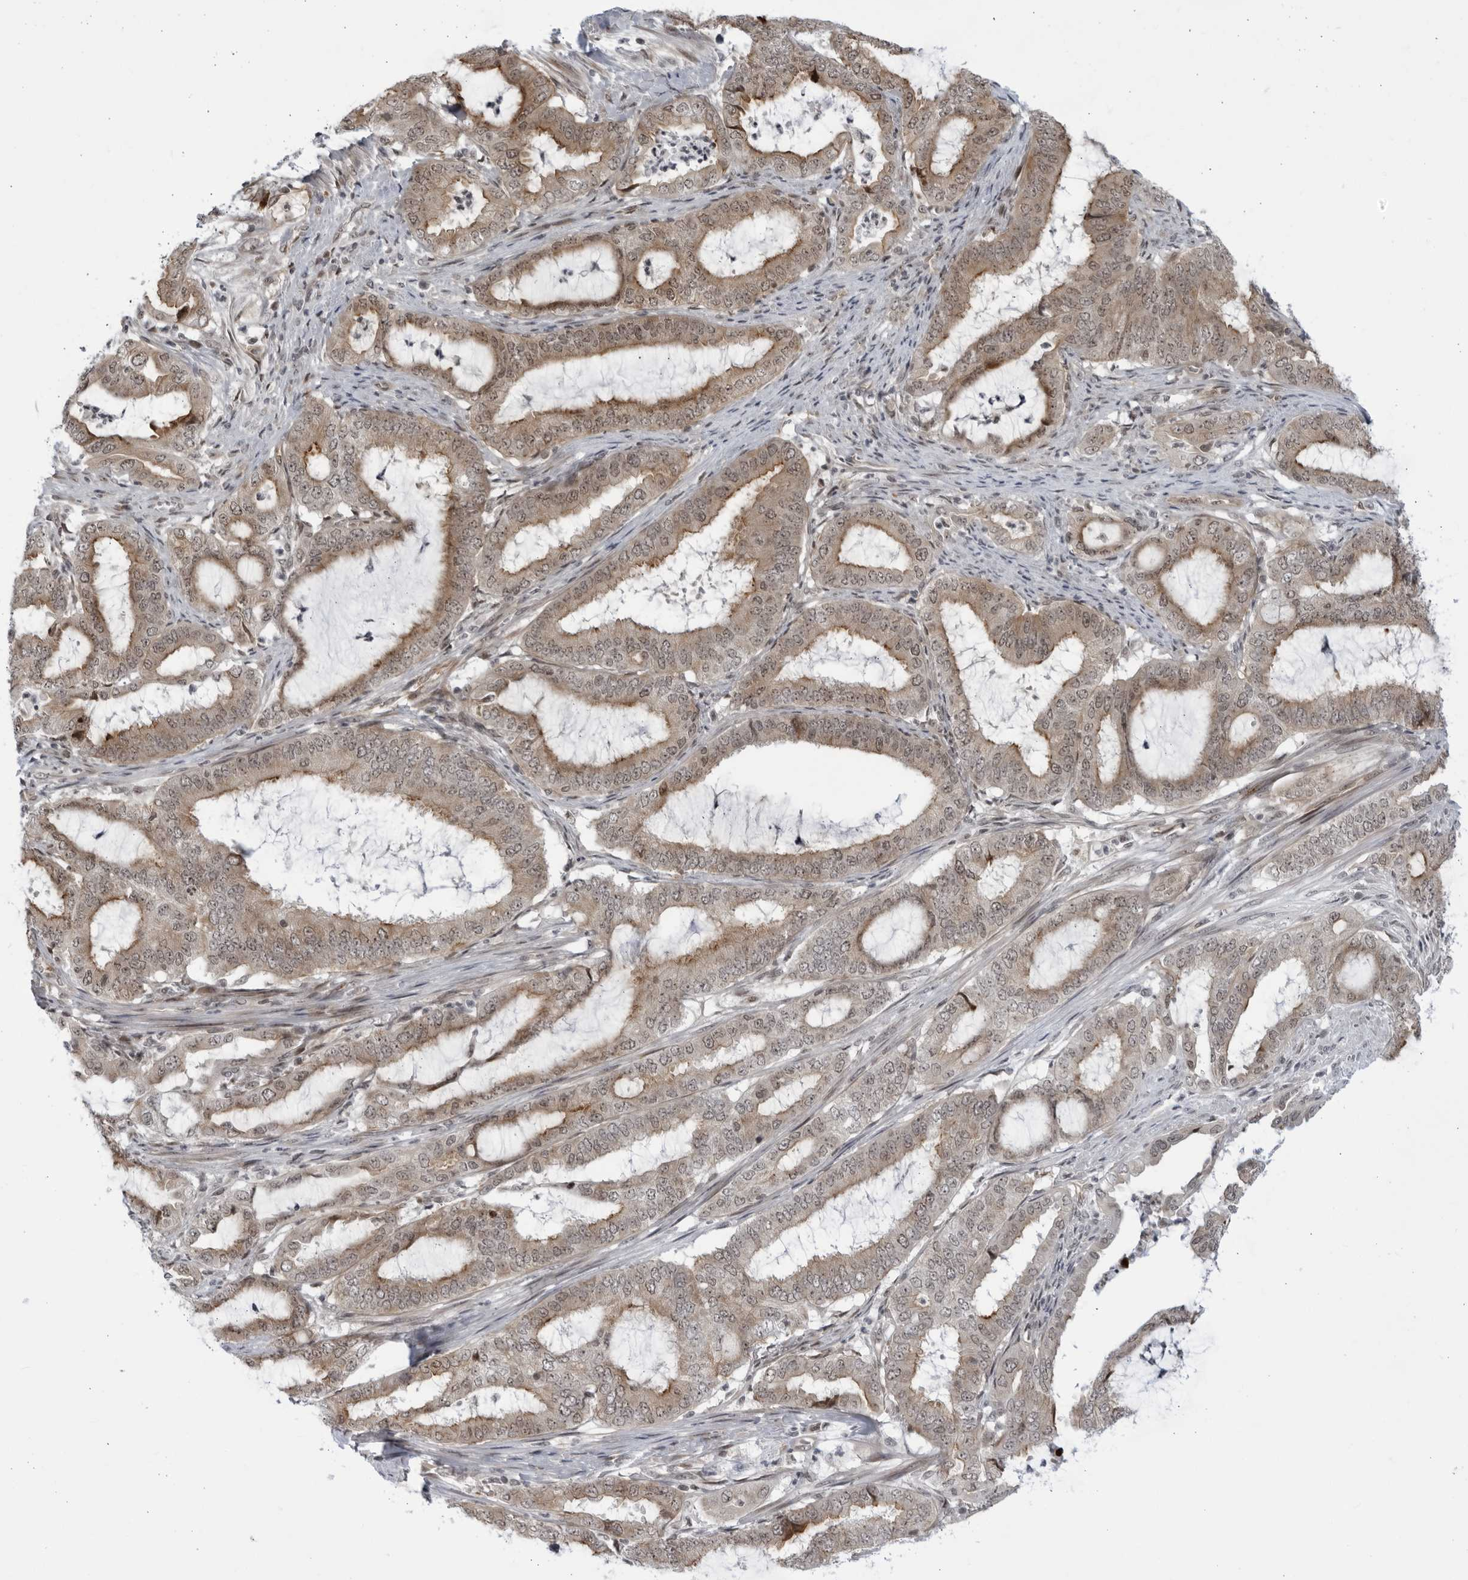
{"staining": {"intensity": "moderate", "quantity": ">75%", "location": "cytoplasmic/membranous,nuclear"}, "tissue": "endometrial cancer", "cell_type": "Tumor cells", "image_type": "cancer", "snomed": [{"axis": "morphology", "description": "Adenocarcinoma, NOS"}, {"axis": "topography", "description": "Endometrium"}], "caption": "Immunohistochemistry (IHC) (DAB (3,3'-diaminobenzidine)) staining of endometrial cancer displays moderate cytoplasmic/membranous and nuclear protein positivity in approximately >75% of tumor cells. Immunohistochemistry stains the protein in brown and the nuclei are stained blue.", "gene": "ITGB3BP", "patient": {"sex": "female", "age": 51}}